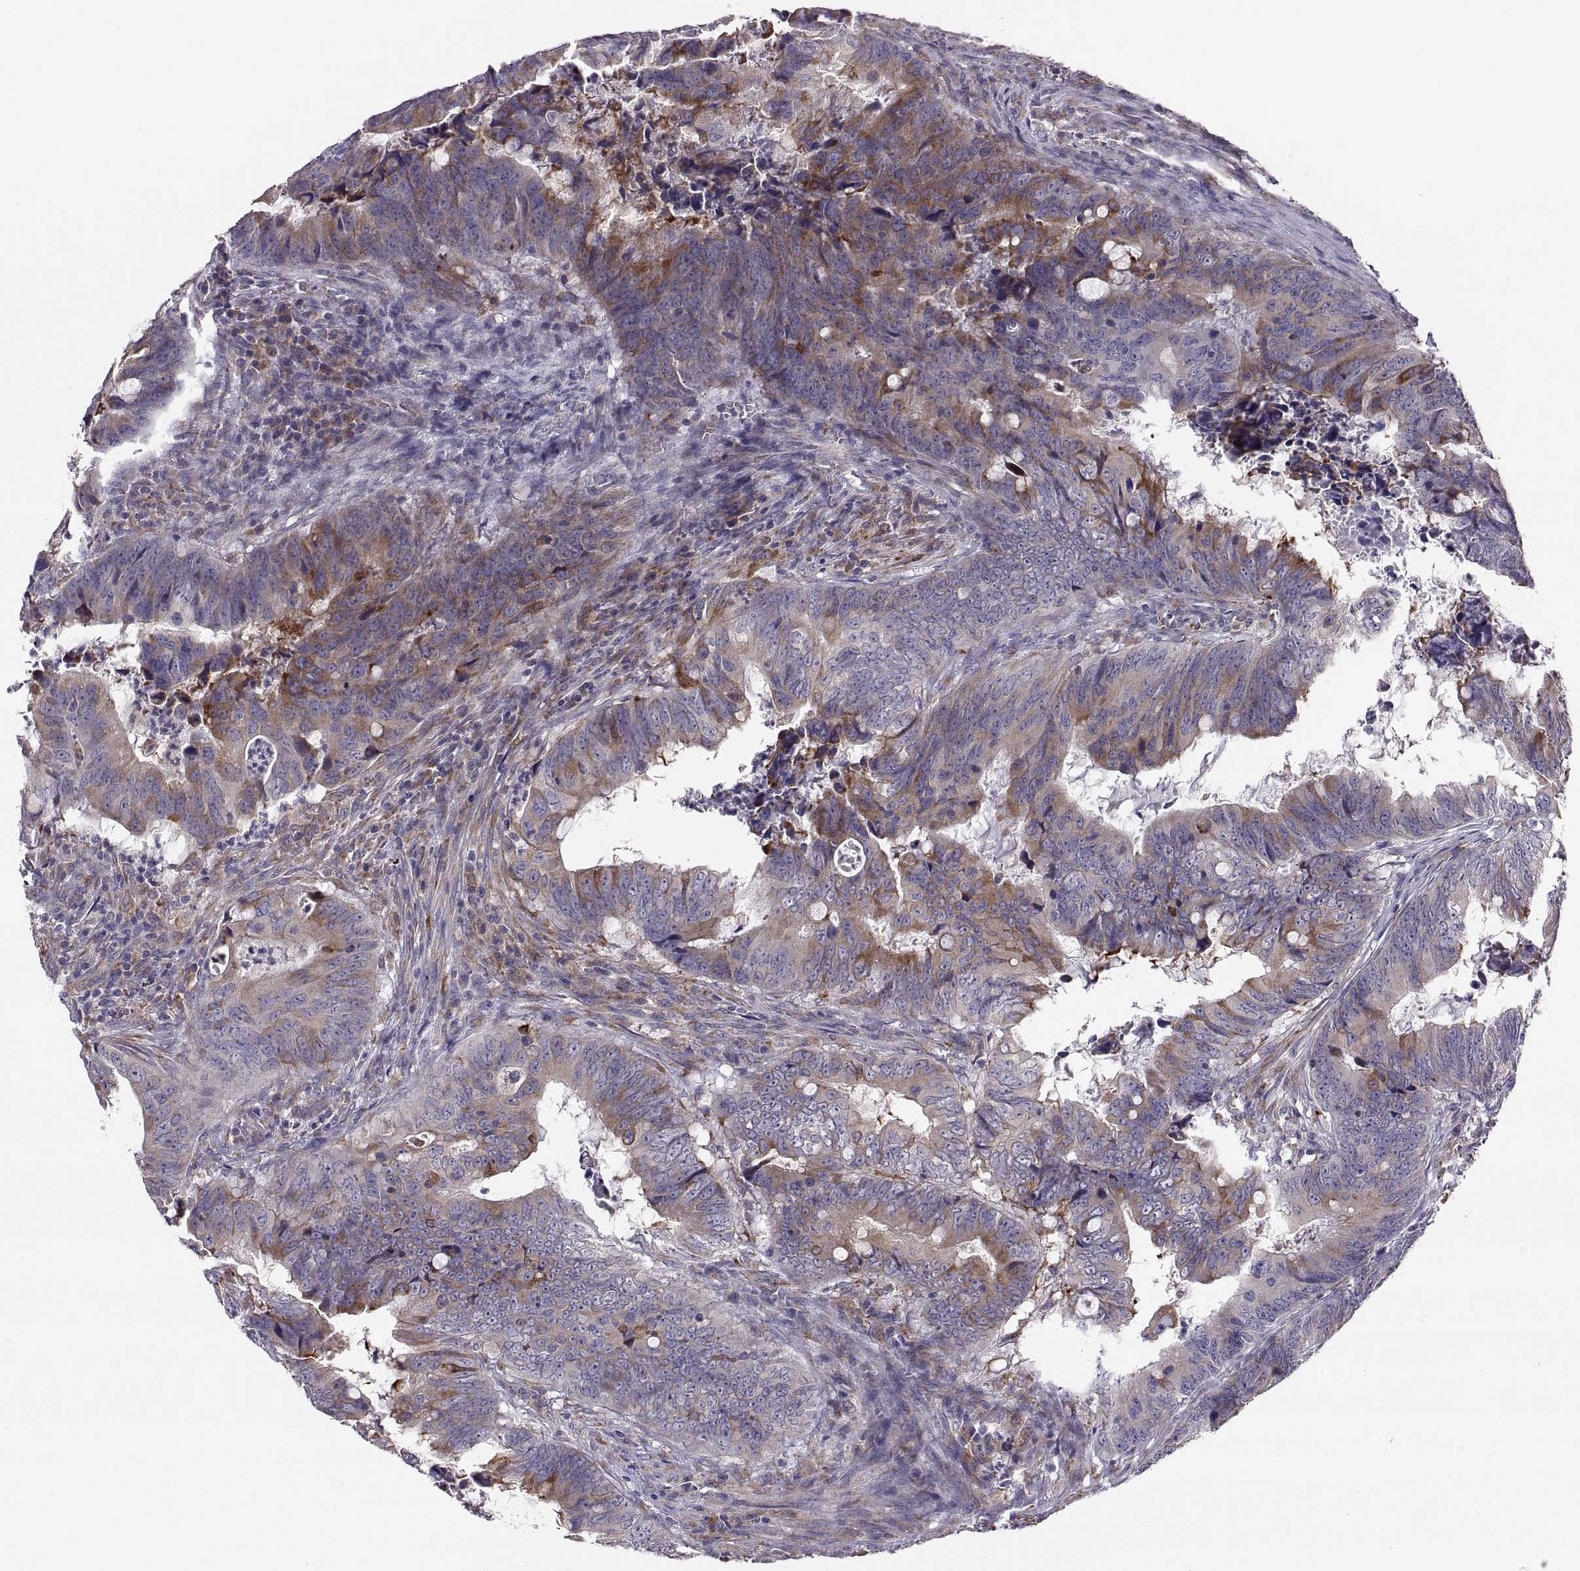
{"staining": {"intensity": "strong", "quantity": "<25%", "location": "cytoplasmic/membranous"}, "tissue": "colorectal cancer", "cell_type": "Tumor cells", "image_type": "cancer", "snomed": [{"axis": "morphology", "description": "Adenocarcinoma, NOS"}, {"axis": "topography", "description": "Colon"}], "caption": "An immunohistochemistry (IHC) photomicrograph of neoplastic tissue is shown. Protein staining in brown shows strong cytoplasmic/membranous positivity in colorectal cancer within tumor cells. The staining was performed using DAB to visualize the protein expression in brown, while the nuclei were stained in blue with hematoxylin (Magnification: 20x).", "gene": "PLEKHB2", "patient": {"sex": "female", "age": 82}}